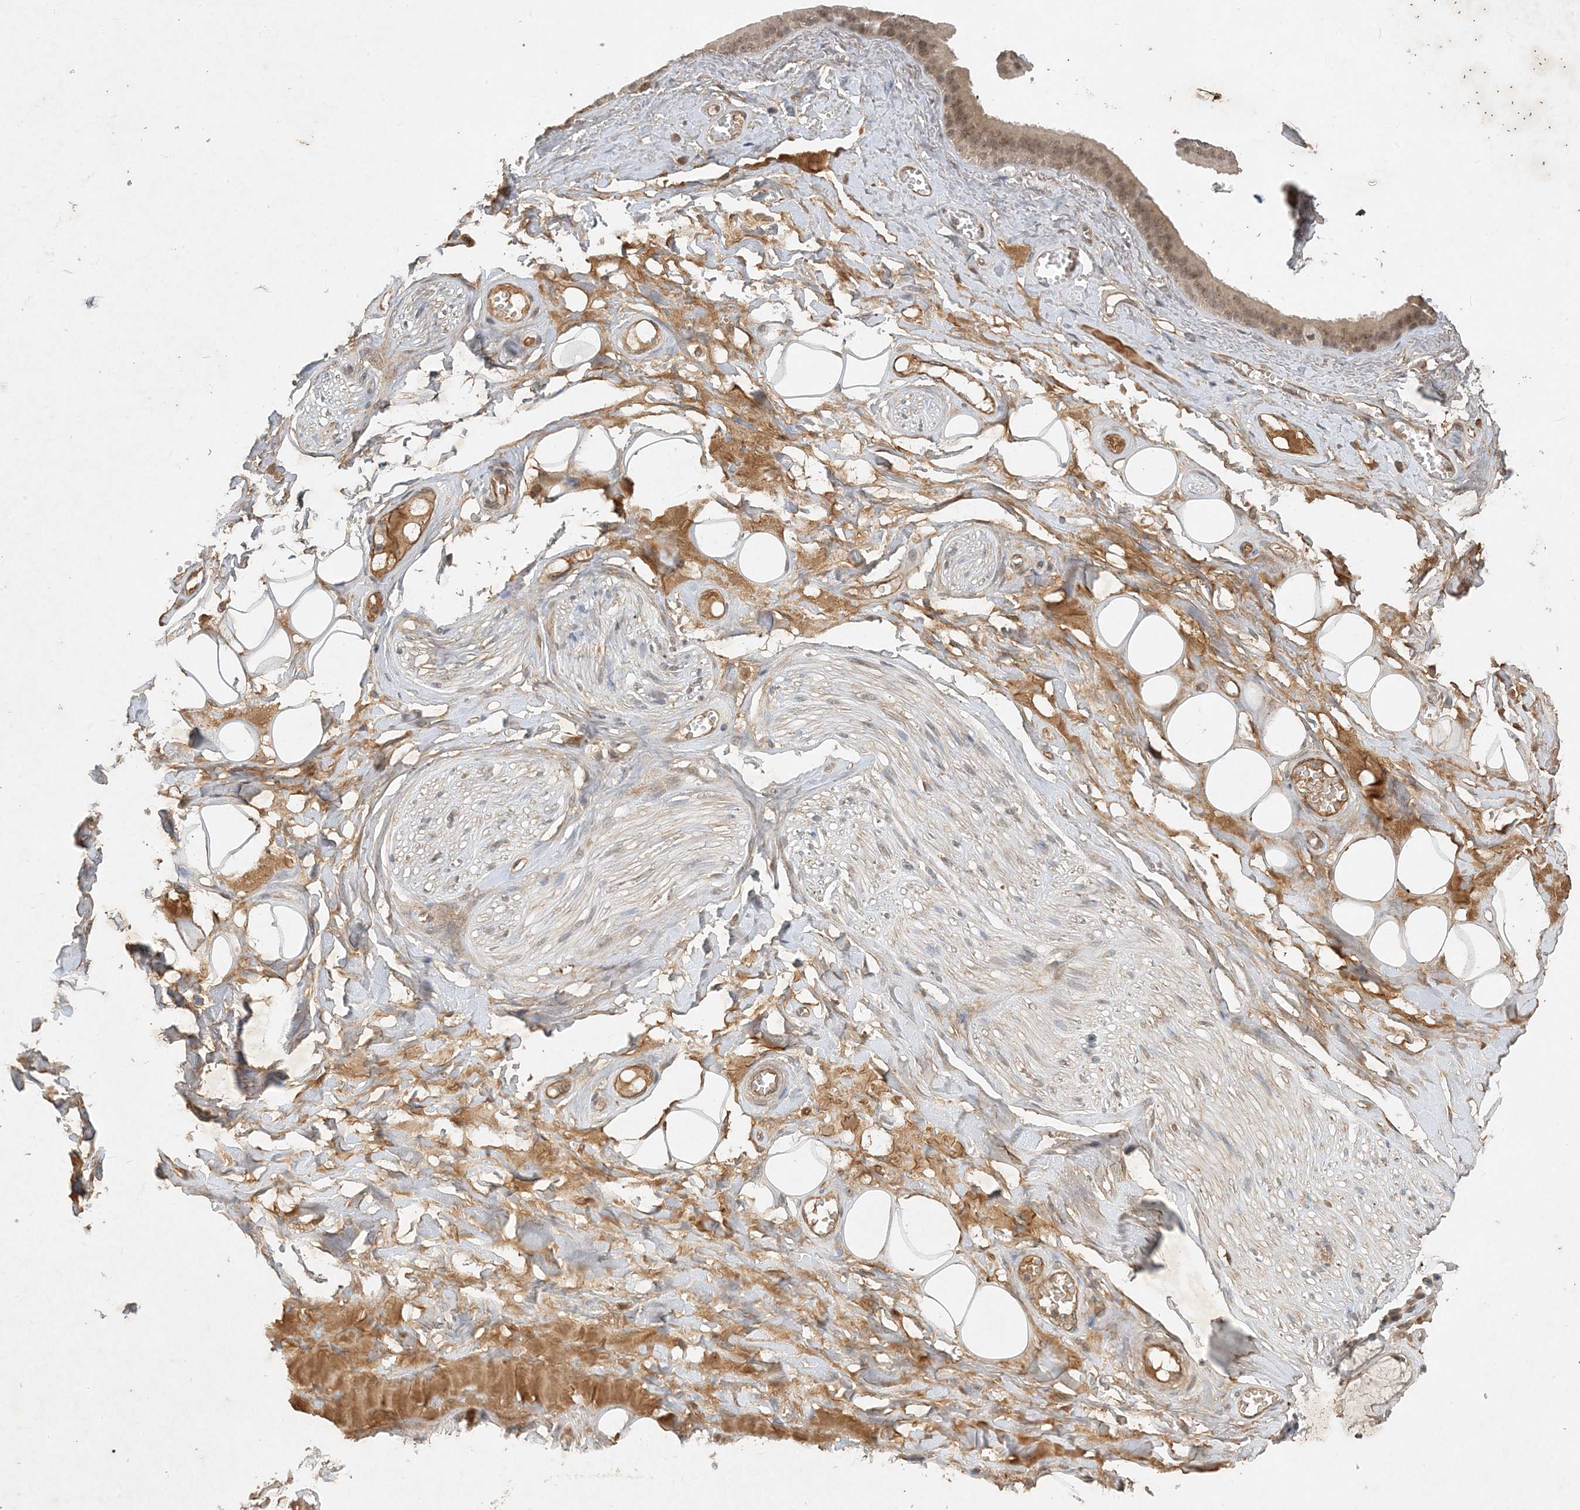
{"staining": {"intensity": "weak", "quantity": "25%-75%", "location": "cytoplasmic/membranous"}, "tissue": "adipose tissue", "cell_type": "Adipocytes", "image_type": "normal", "snomed": [{"axis": "morphology", "description": "Normal tissue, NOS"}, {"axis": "morphology", "description": "Inflammation, NOS"}, {"axis": "topography", "description": "Salivary gland"}, {"axis": "topography", "description": "Peripheral nerve tissue"}], "caption": "Protein expression analysis of unremarkable human adipose tissue reveals weak cytoplasmic/membranous positivity in approximately 25%-75% of adipocytes.", "gene": "ZCCHC4", "patient": {"sex": "female", "age": 75}}